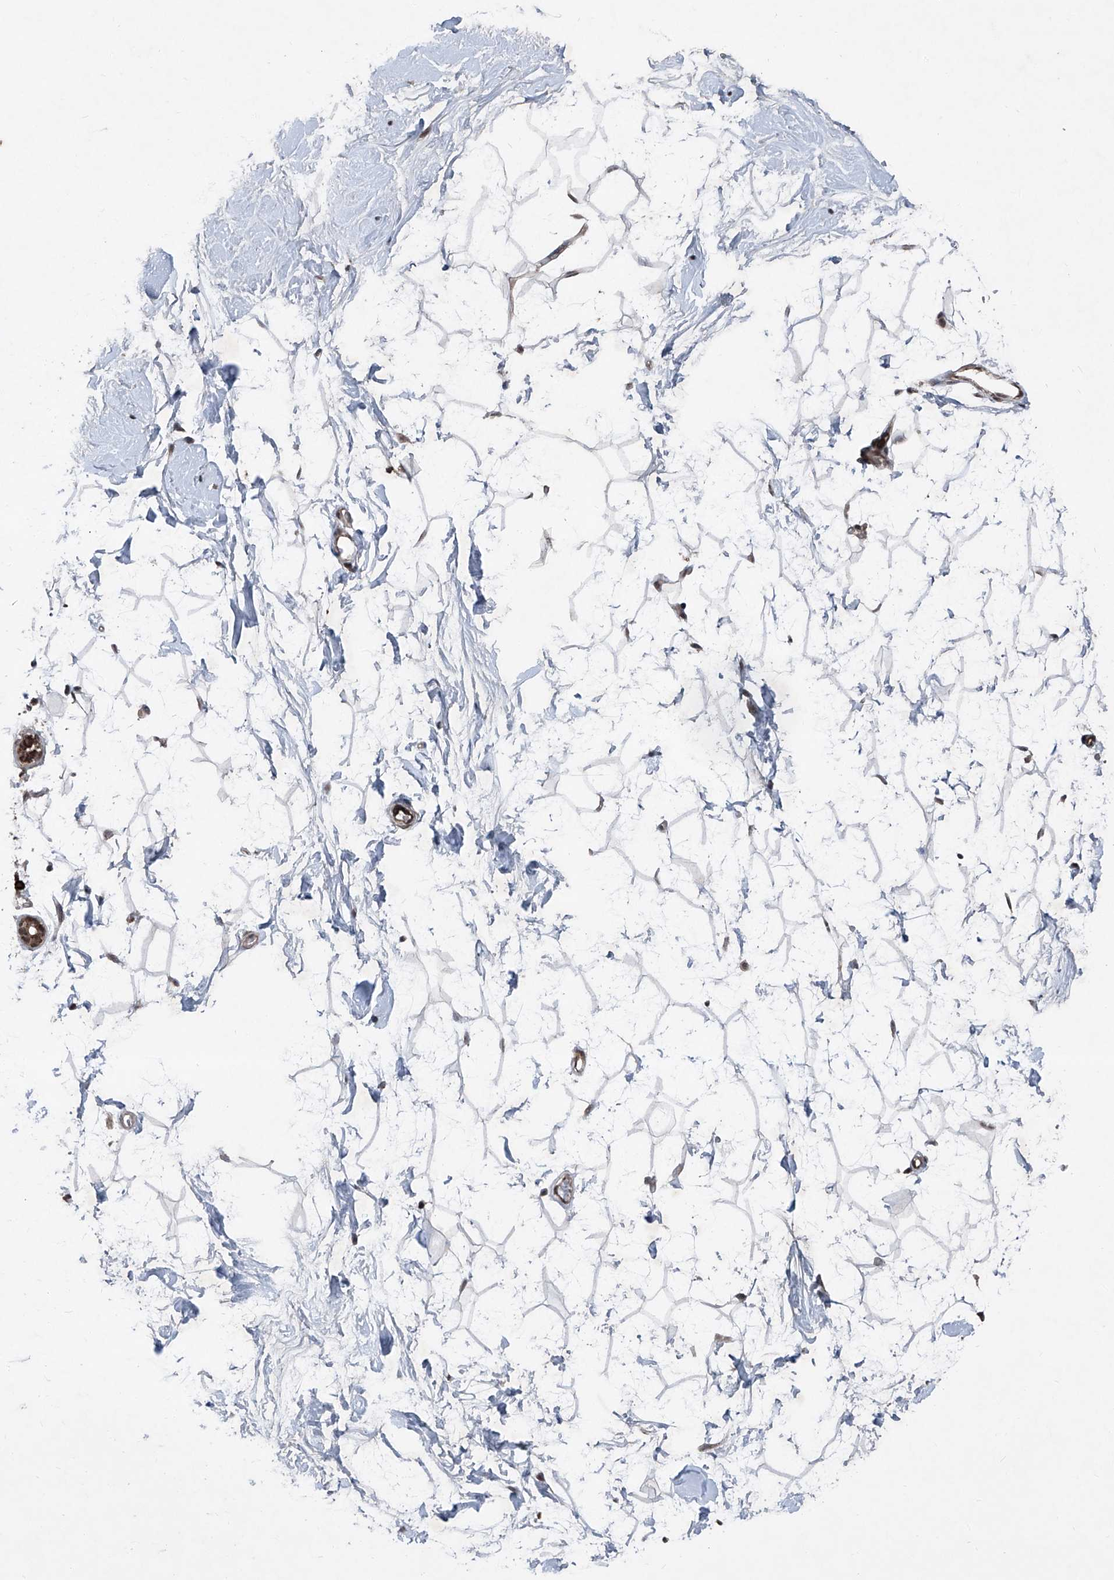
{"staining": {"intensity": "negative", "quantity": "none", "location": "none"}, "tissue": "breast", "cell_type": "Adipocytes", "image_type": "normal", "snomed": [{"axis": "morphology", "description": "Normal tissue, NOS"}, {"axis": "topography", "description": "Breast"}], "caption": "Breast stained for a protein using IHC shows no staining adipocytes.", "gene": "COA7", "patient": {"sex": "female", "age": 26}}